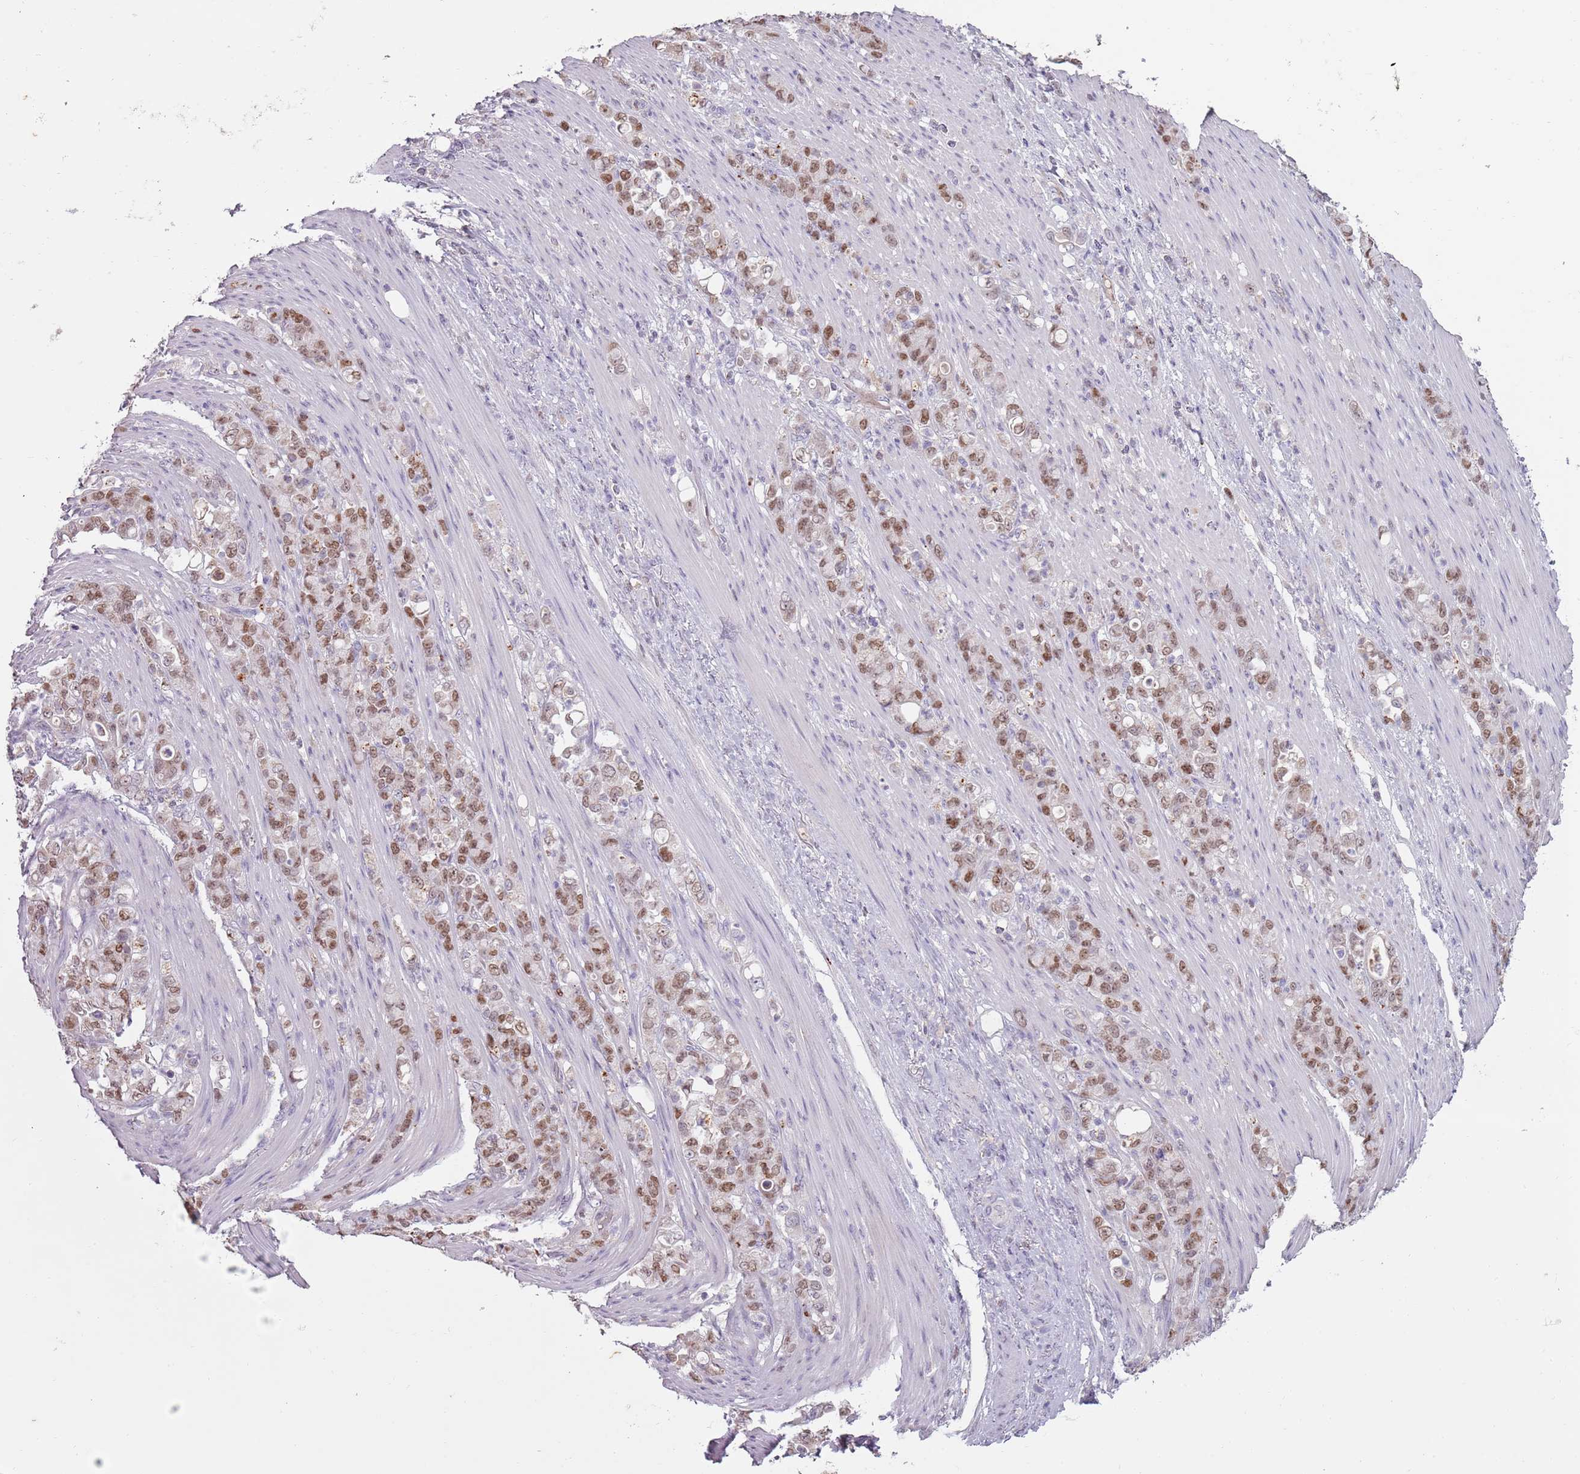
{"staining": {"intensity": "moderate", "quantity": ">75%", "location": "nuclear"}, "tissue": "stomach cancer", "cell_type": "Tumor cells", "image_type": "cancer", "snomed": [{"axis": "morphology", "description": "Normal tissue, NOS"}, {"axis": "morphology", "description": "Adenocarcinoma, NOS"}, {"axis": "topography", "description": "Stomach"}], "caption": "Protein expression analysis of stomach cancer reveals moderate nuclear positivity in approximately >75% of tumor cells.", "gene": "SYS1", "patient": {"sex": "female", "age": 79}}